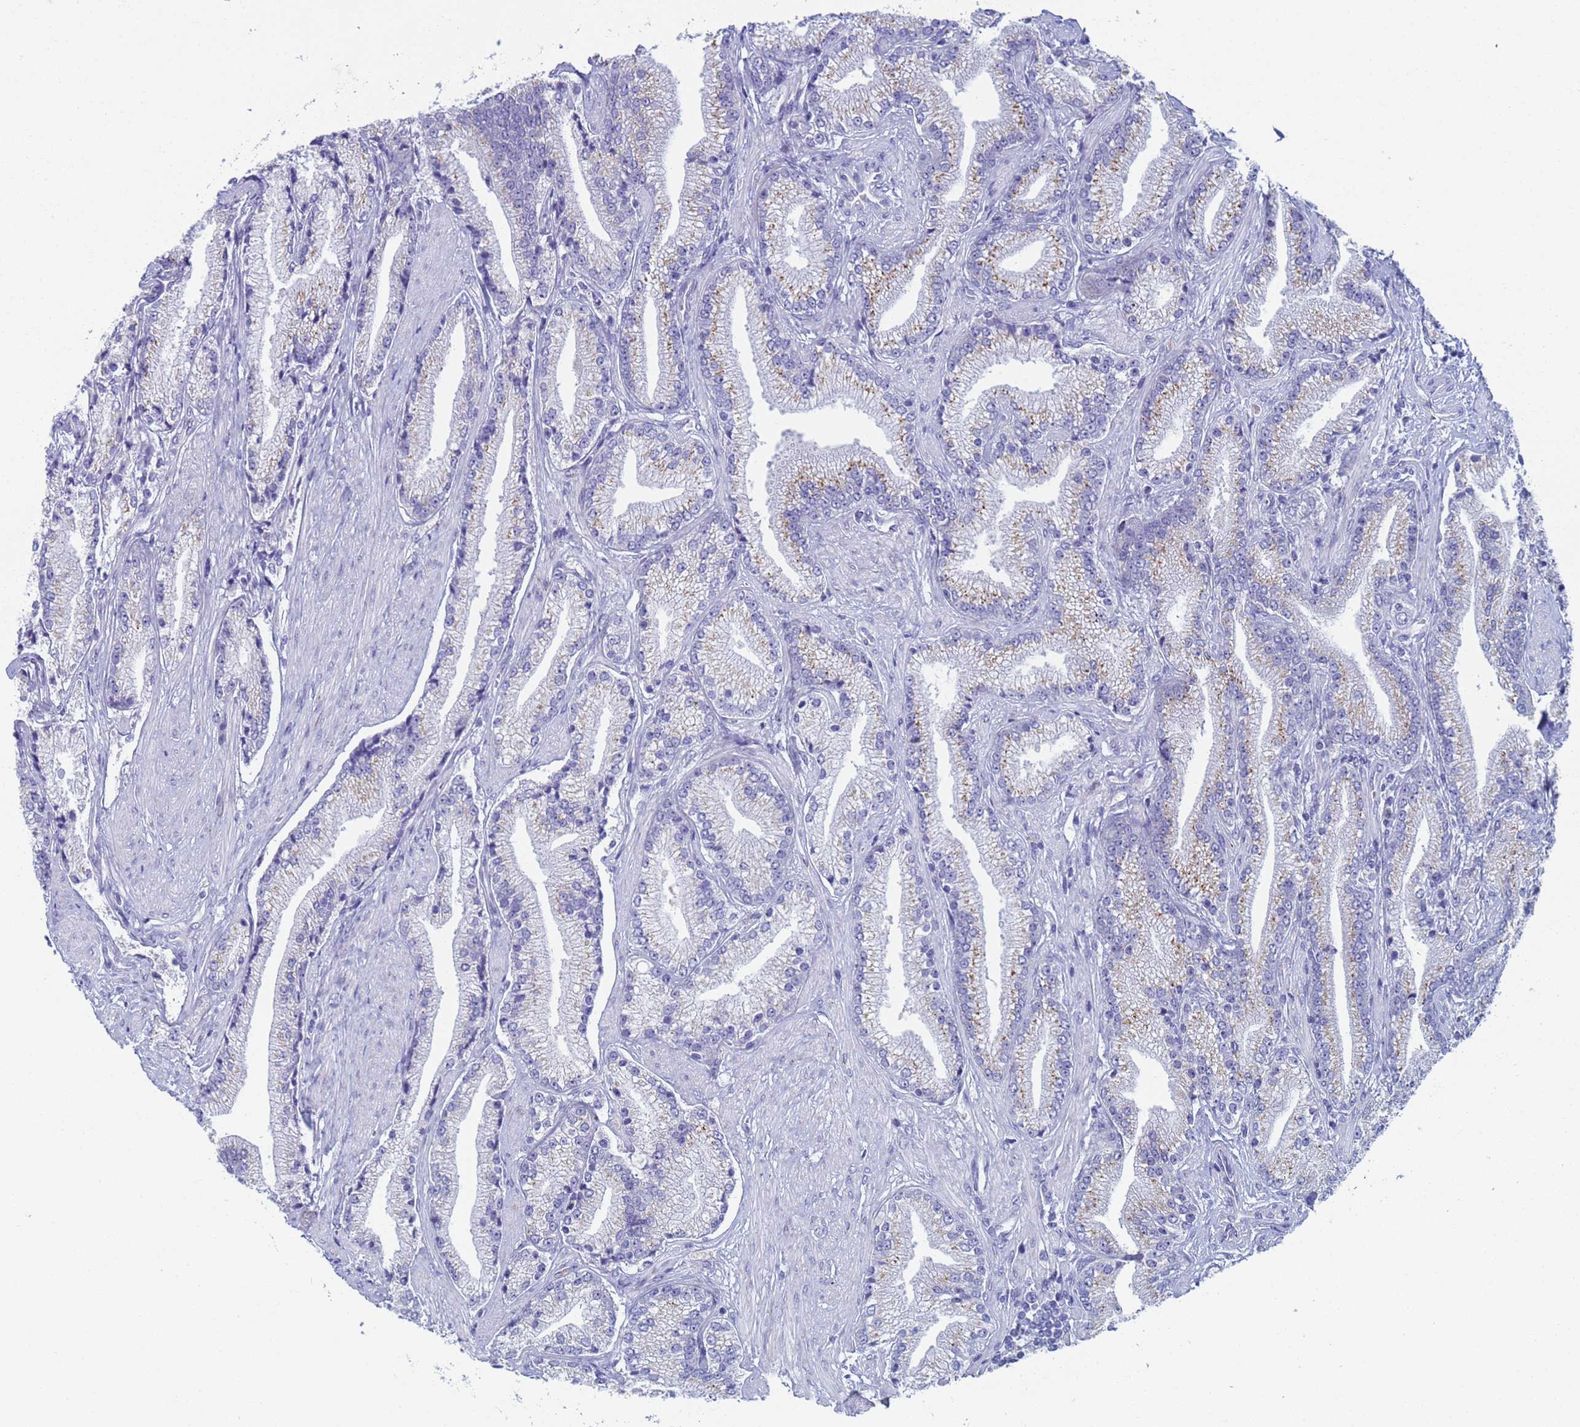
{"staining": {"intensity": "moderate", "quantity": "<25%", "location": "cytoplasmic/membranous"}, "tissue": "prostate cancer", "cell_type": "Tumor cells", "image_type": "cancer", "snomed": [{"axis": "morphology", "description": "Adenocarcinoma, High grade"}, {"axis": "topography", "description": "Prostate"}], "caption": "Immunohistochemistry image of neoplastic tissue: human prostate high-grade adenocarcinoma stained using IHC shows low levels of moderate protein expression localized specifically in the cytoplasmic/membranous of tumor cells, appearing as a cytoplasmic/membranous brown color.", "gene": "CR1", "patient": {"sex": "male", "age": 67}}